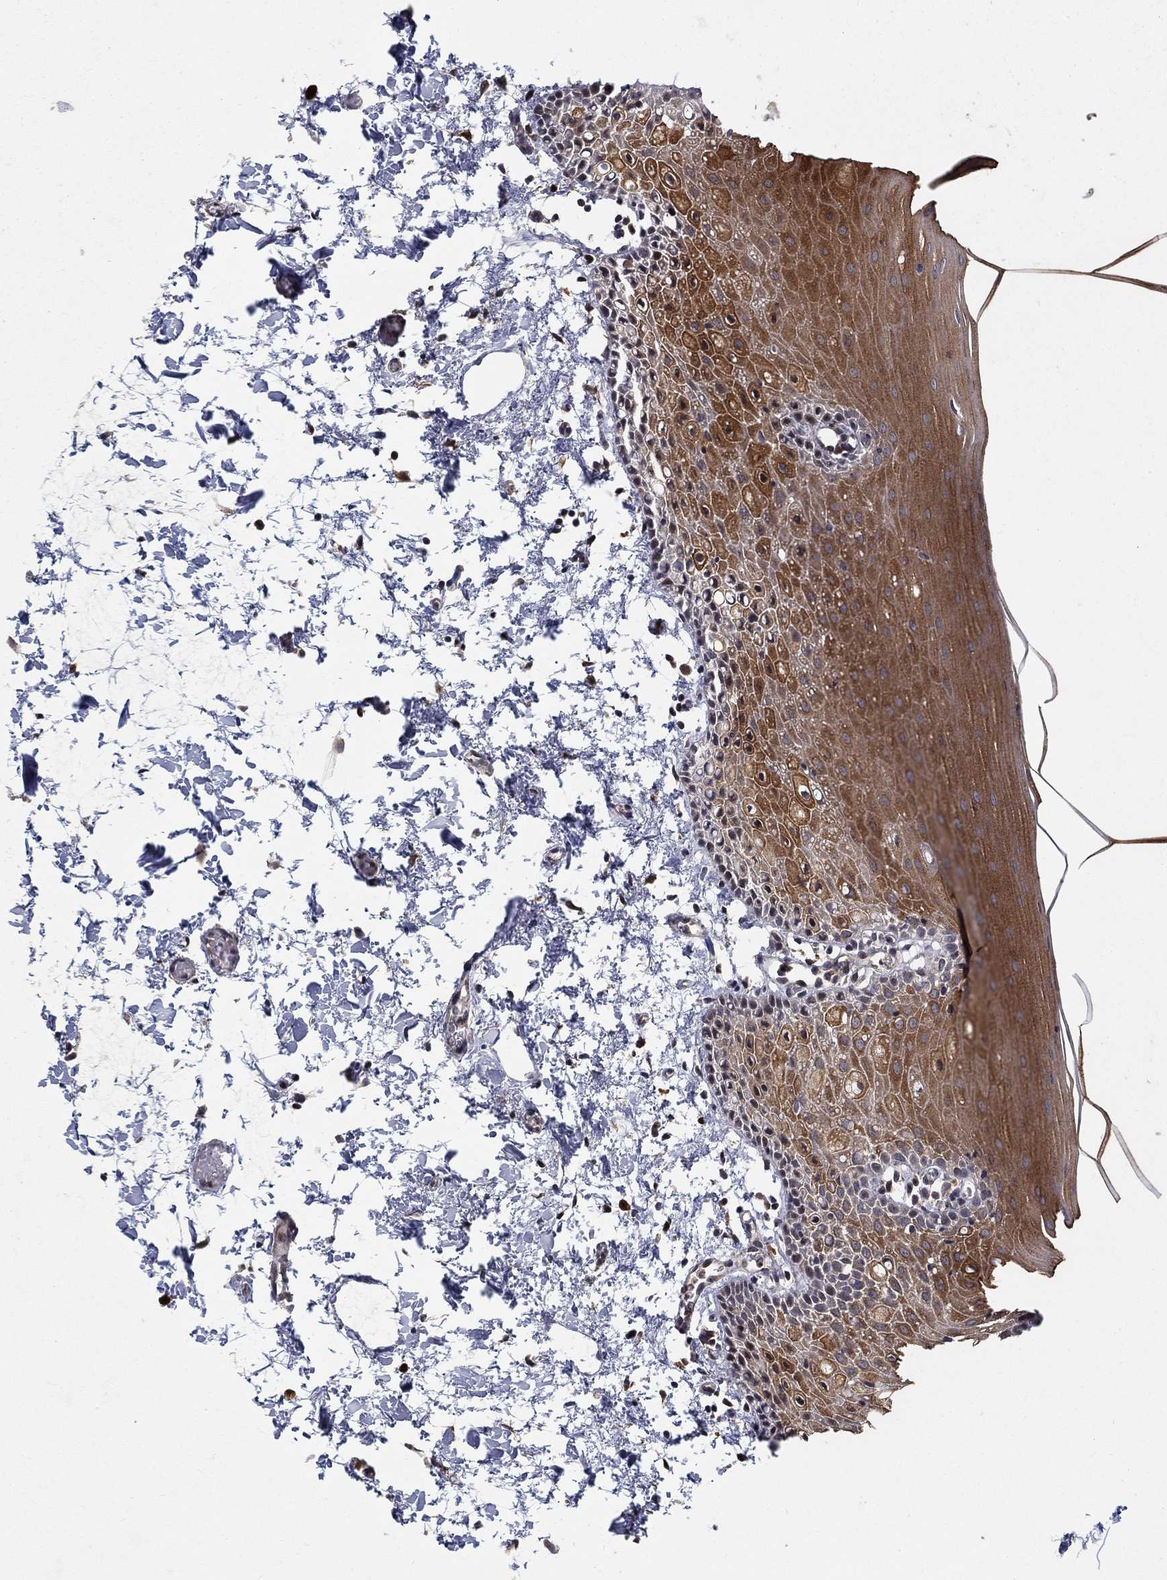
{"staining": {"intensity": "strong", "quantity": ">75%", "location": "cytoplasmic/membranous"}, "tissue": "oral mucosa", "cell_type": "Squamous epithelial cells", "image_type": "normal", "snomed": [{"axis": "morphology", "description": "Normal tissue, NOS"}, {"axis": "topography", "description": "Oral tissue"}], "caption": "Protein staining of unremarkable oral mucosa exhibits strong cytoplasmic/membranous expression in approximately >75% of squamous epithelial cells.", "gene": "ZNF594", "patient": {"sex": "male", "age": 81}}